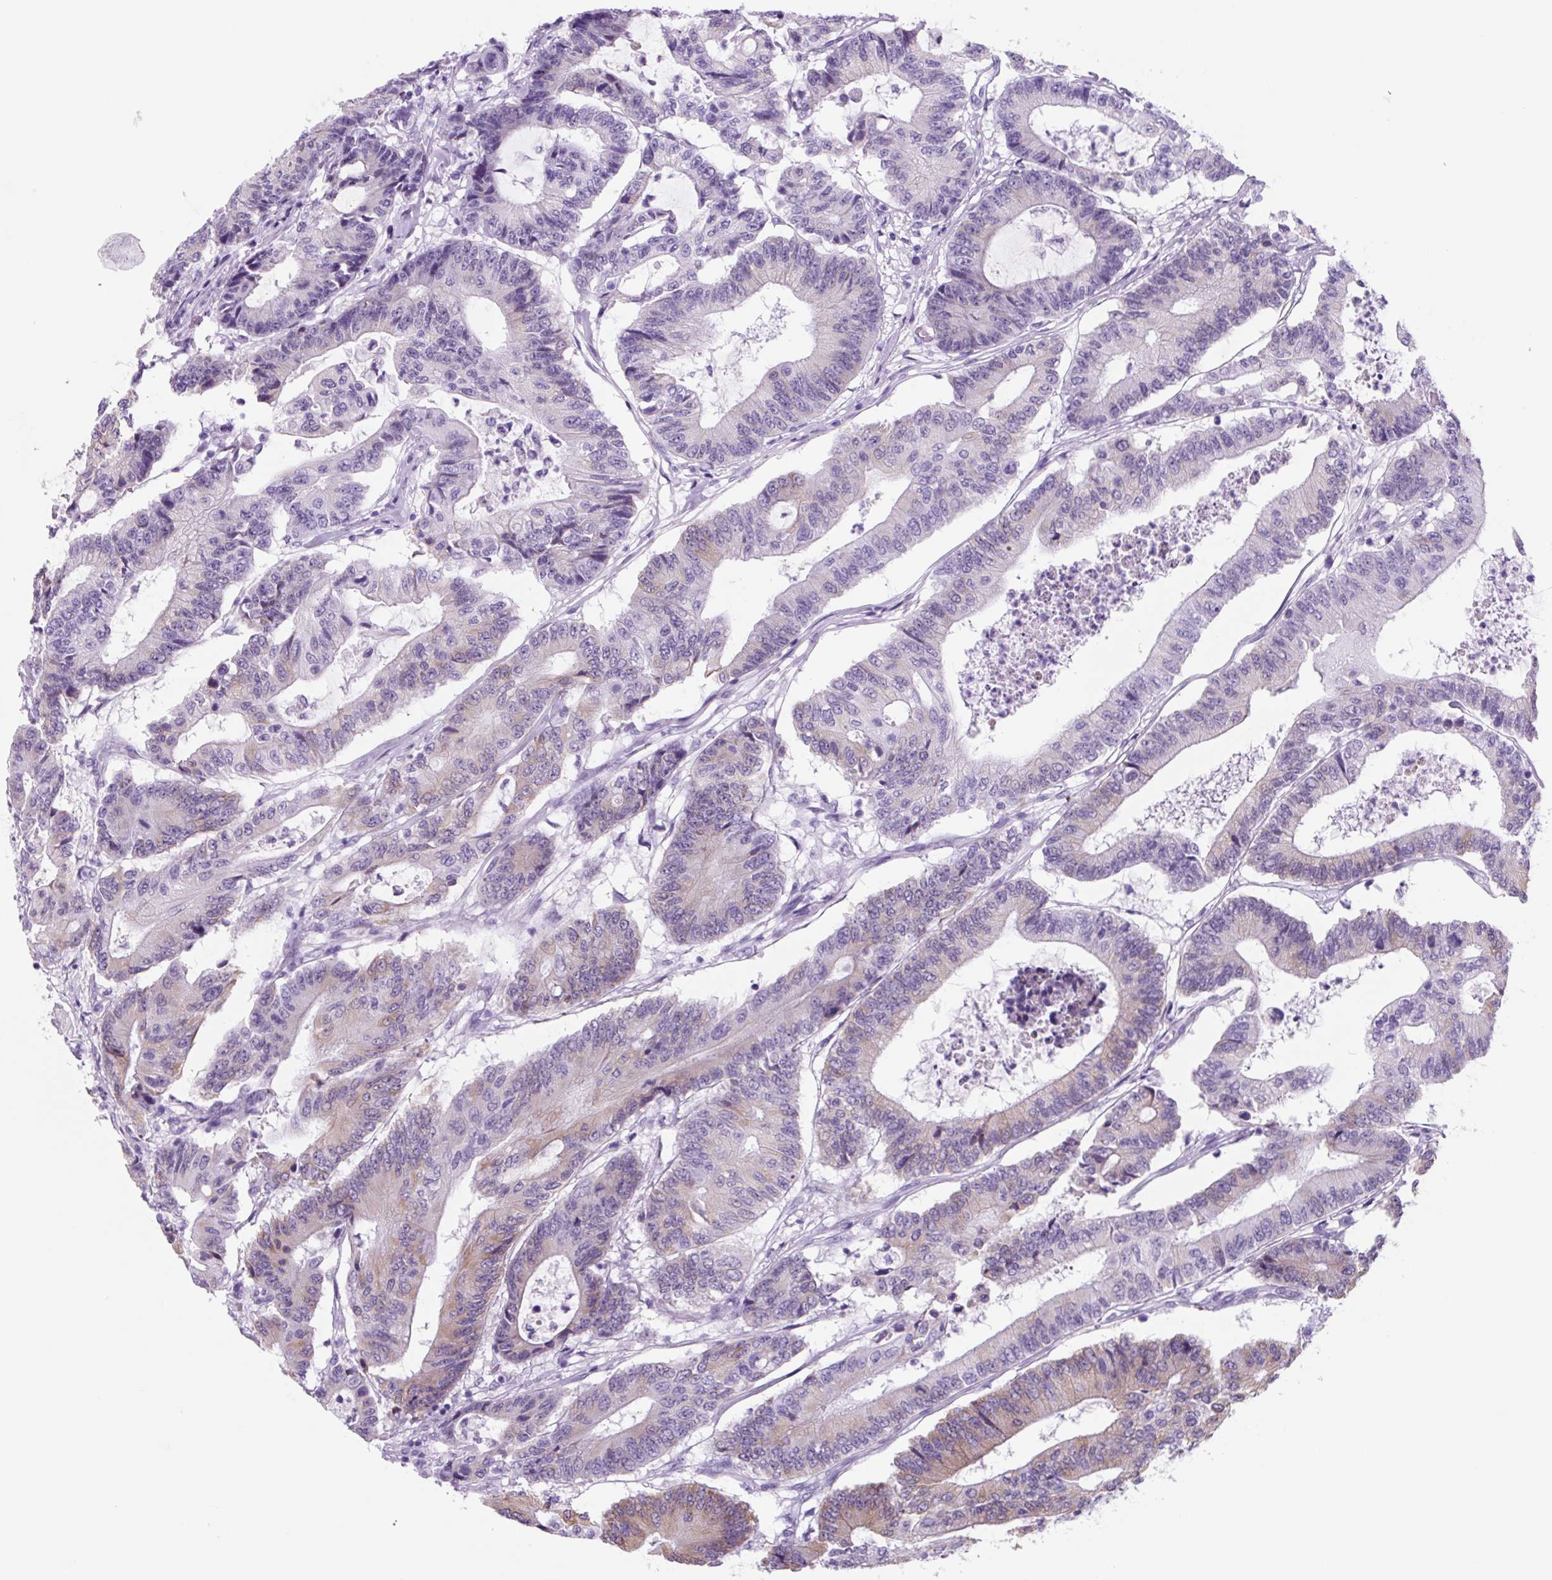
{"staining": {"intensity": "weak", "quantity": "25%-75%", "location": "cytoplasmic/membranous"}, "tissue": "colorectal cancer", "cell_type": "Tumor cells", "image_type": "cancer", "snomed": [{"axis": "morphology", "description": "Adenocarcinoma, NOS"}, {"axis": "topography", "description": "Colon"}], "caption": "An immunohistochemistry micrograph of neoplastic tissue is shown. Protein staining in brown shows weak cytoplasmic/membranous positivity in adenocarcinoma (colorectal) within tumor cells.", "gene": "TNFRSF8", "patient": {"sex": "female", "age": 84}}